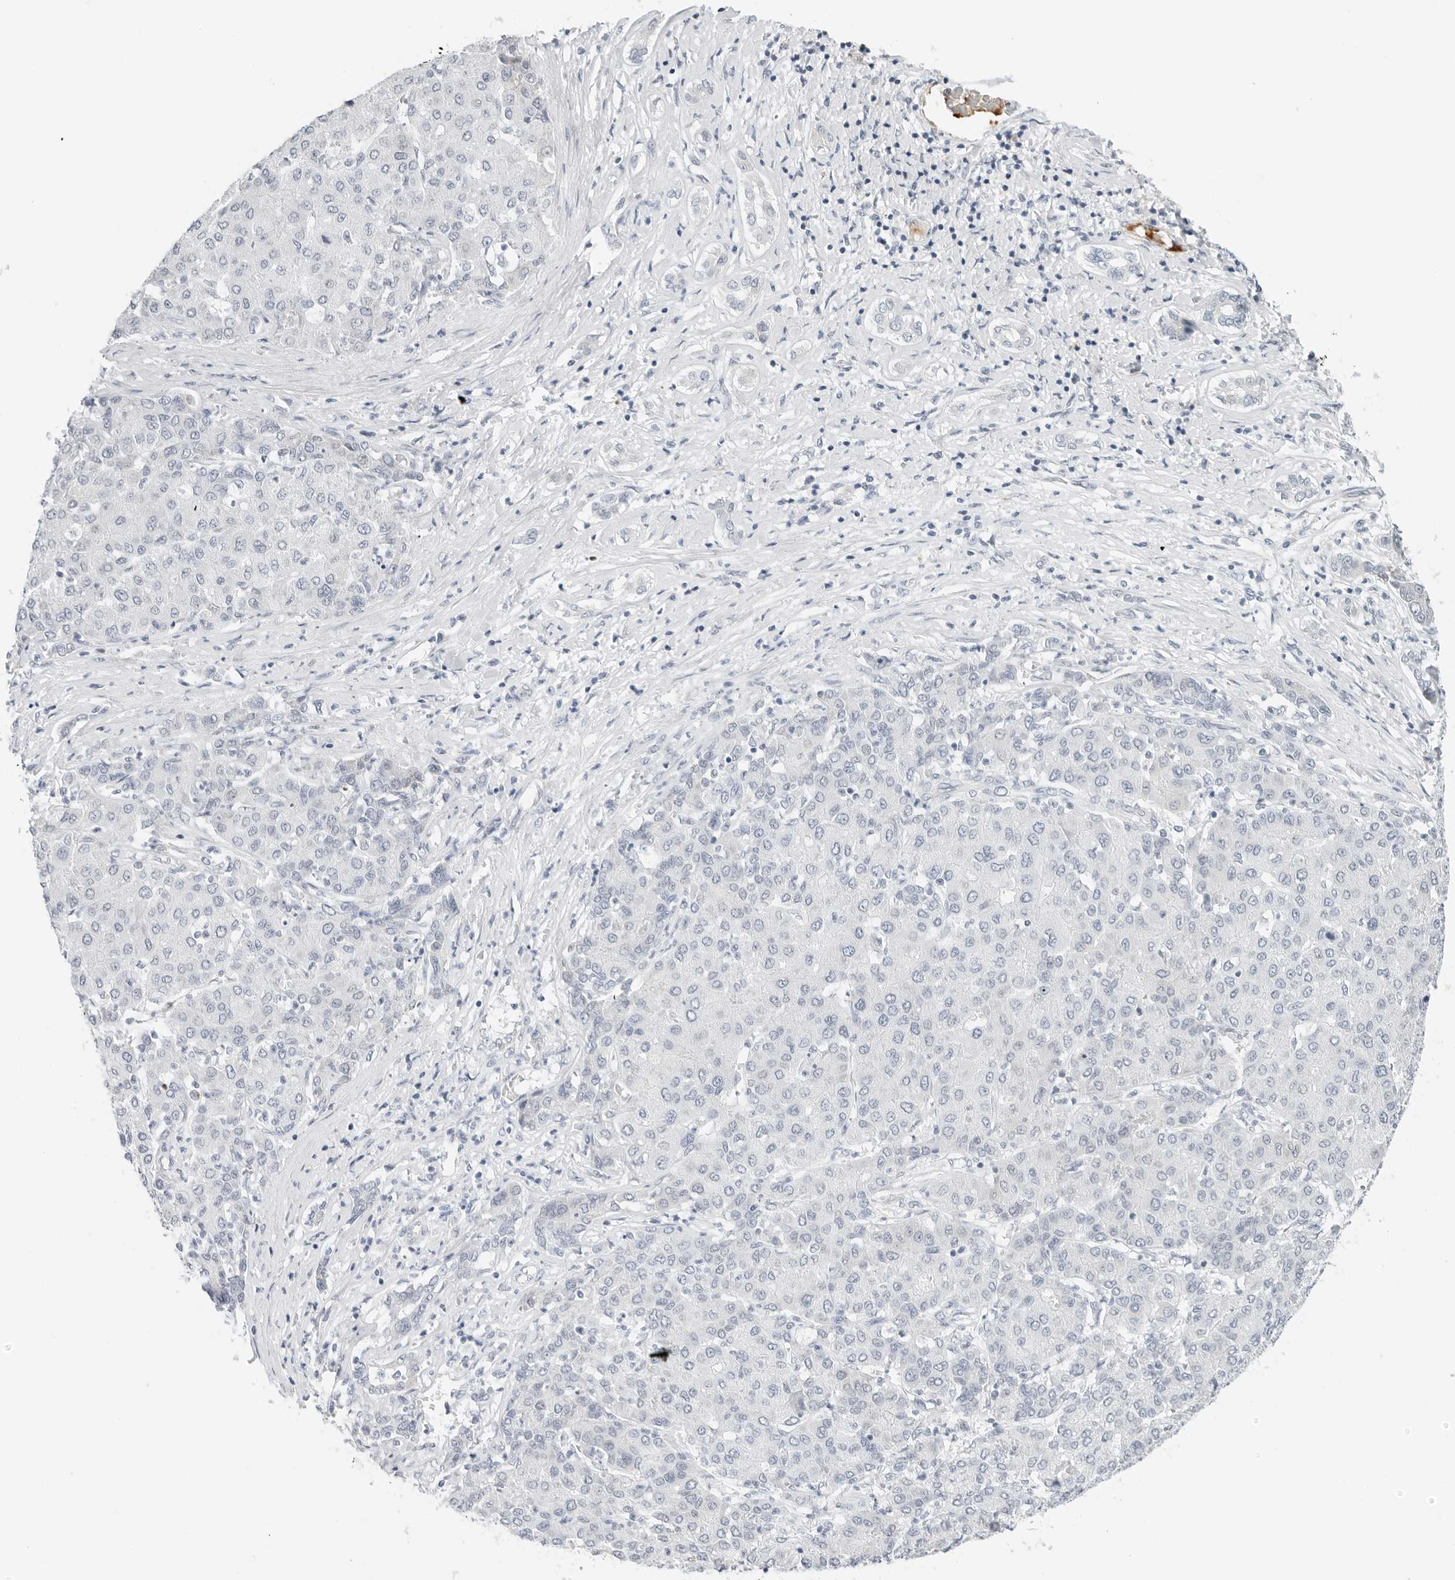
{"staining": {"intensity": "negative", "quantity": "none", "location": "none"}, "tissue": "liver cancer", "cell_type": "Tumor cells", "image_type": "cancer", "snomed": [{"axis": "morphology", "description": "Carcinoma, Hepatocellular, NOS"}, {"axis": "topography", "description": "Liver"}], "caption": "DAB immunohistochemical staining of hepatocellular carcinoma (liver) displays no significant expression in tumor cells.", "gene": "RC3H1", "patient": {"sex": "male", "age": 65}}